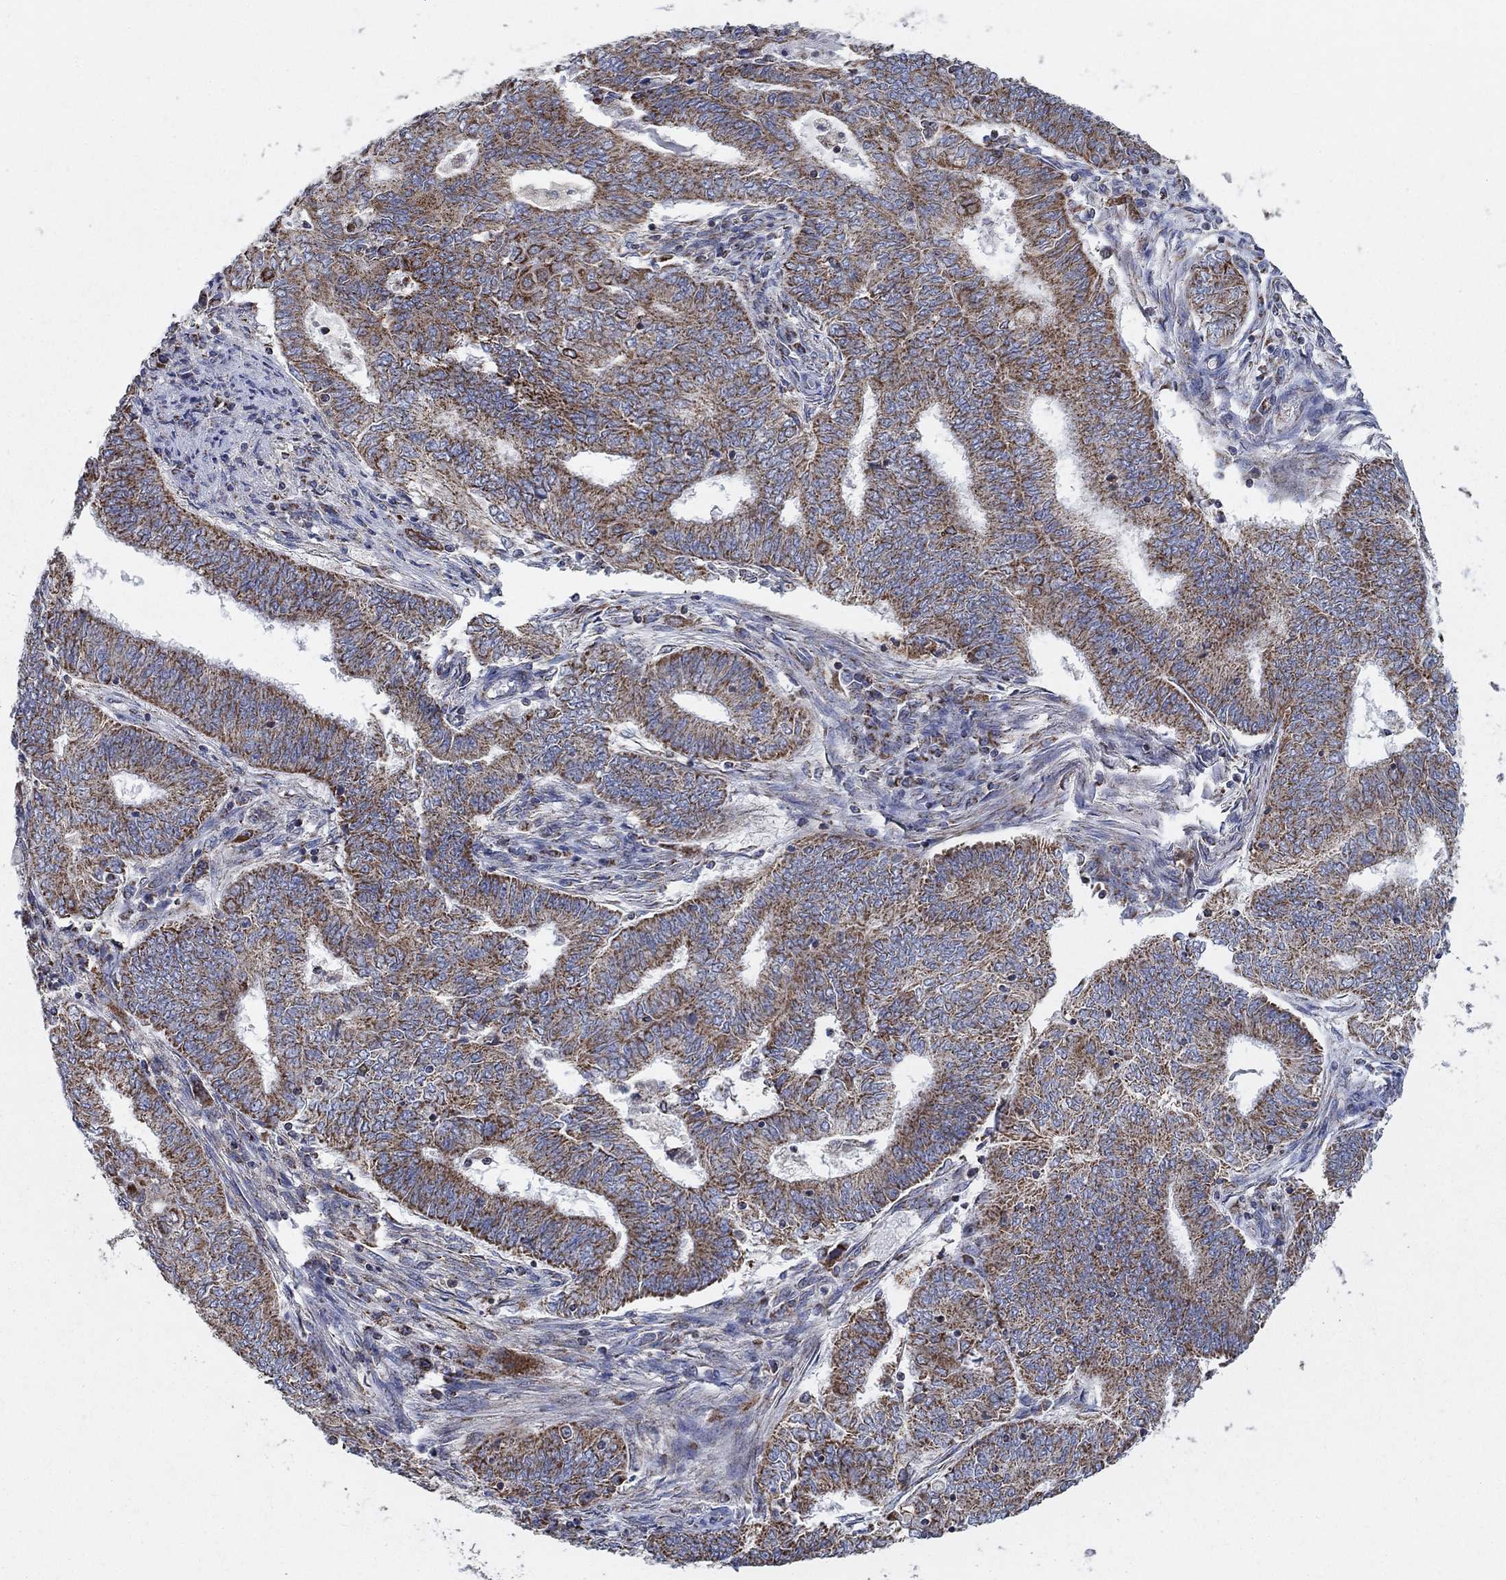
{"staining": {"intensity": "moderate", "quantity": ">75%", "location": "cytoplasmic/membranous"}, "tissue": "endometrial cancer", "cell_type": "Tumor cells", "image_type": "cancer", "snomed": [{"axis": "morphology", "description": "Adenocarcinoma, NOS"}, {"axis": "topography", "description": "Endometrium"}], "caption": "Endometrial cancer stained with immunohistochemistry shows moderate cytoplasmic/membranous positivity in approximately >75% of tumor cells.", "gene": "C9orf85", "patient": {"sex": "female", "age": 62}}